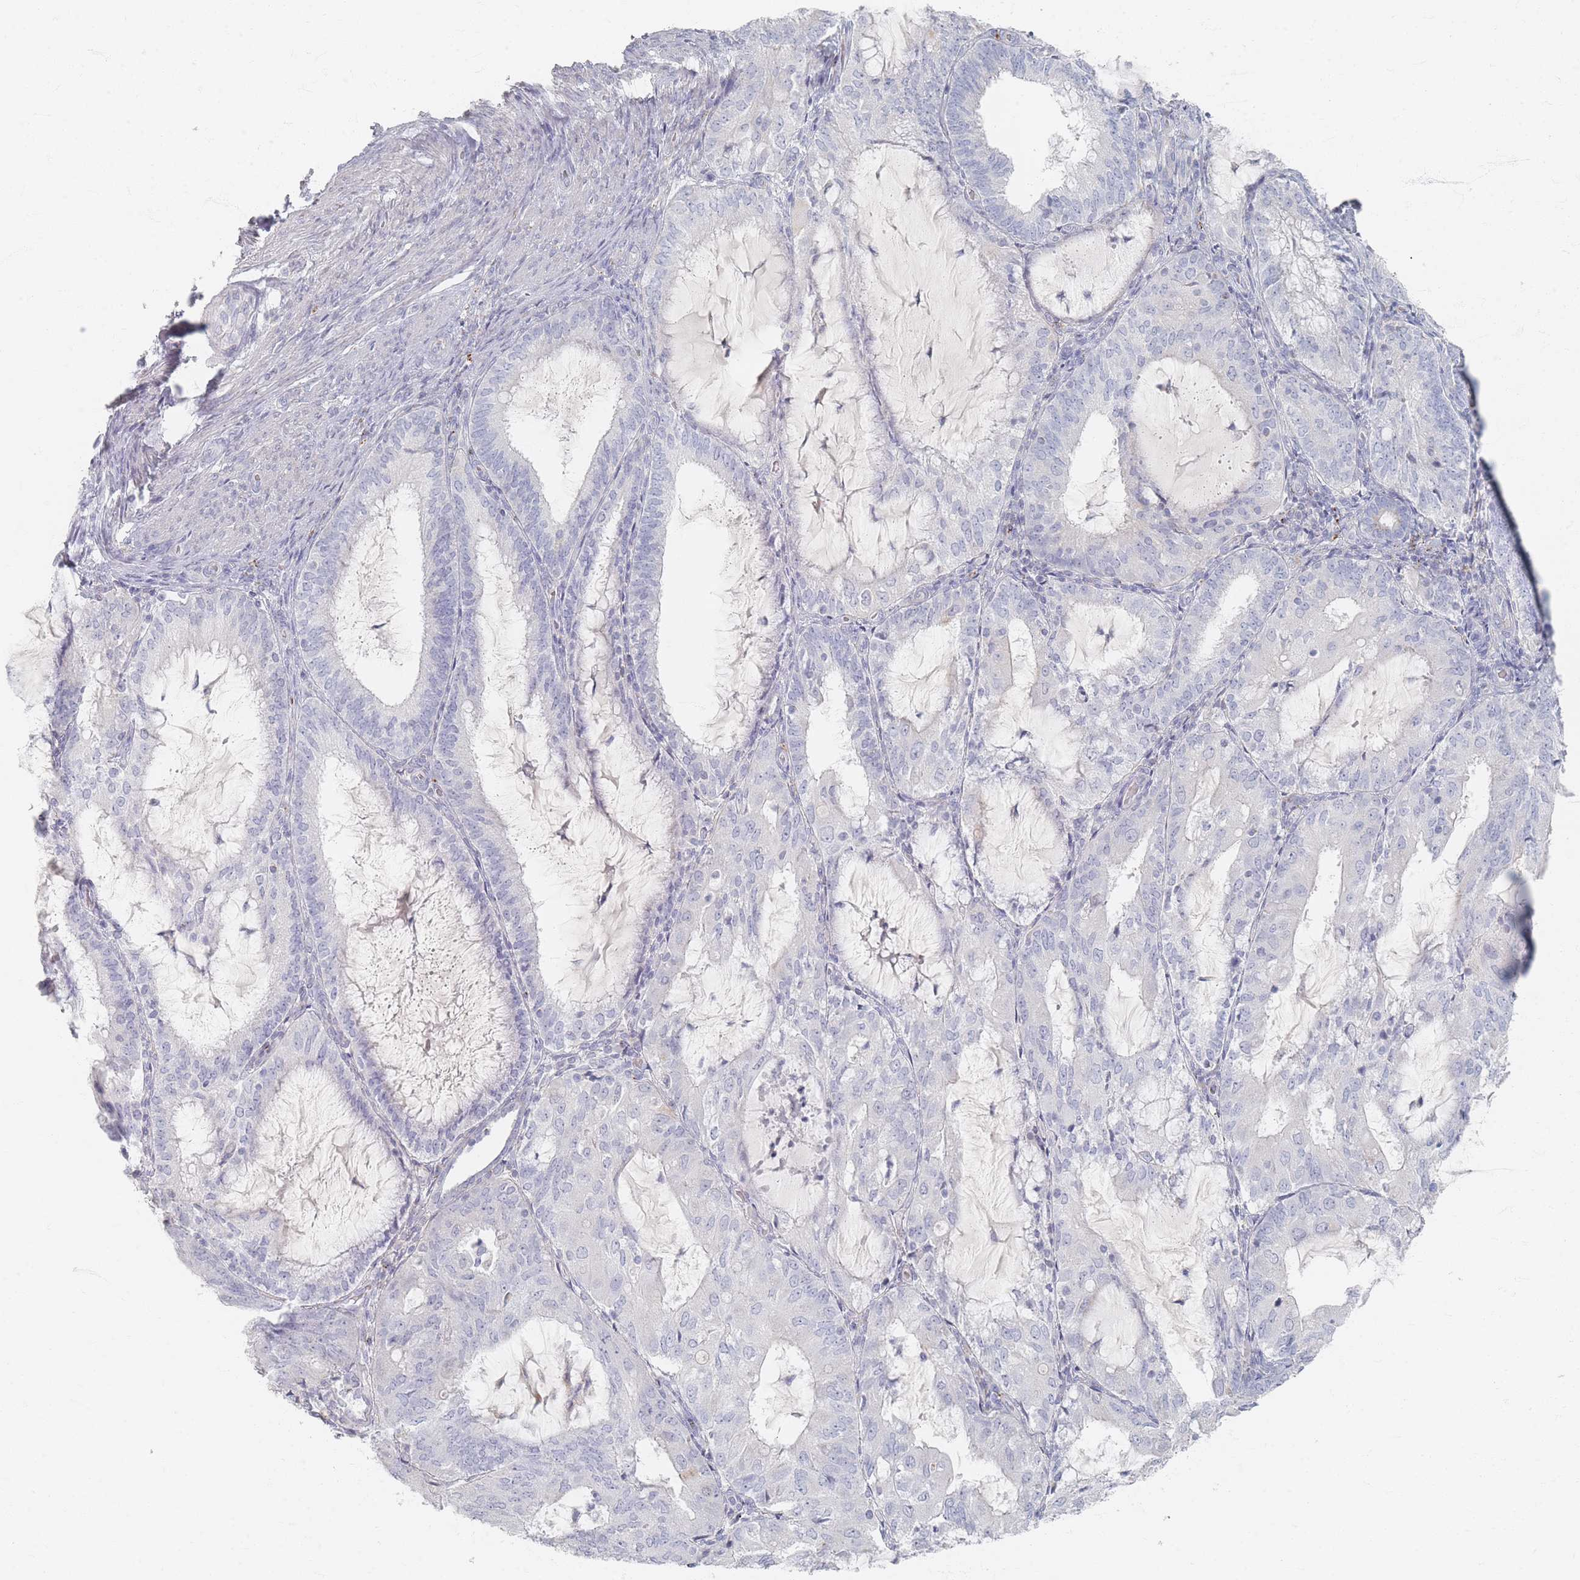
{"staining": {"intensity": "negative", "quantity": "none", "location": "none"}, "tissue": "endometrial cancer", "cell_type": "Tumor cells", "image_type": "cancer", "snomed": [{"axis": "morphology", "description": "Adenocarcinoma, NOS"}, {"axis": "topography", "description": "Endometrium"}], "caption": "Tumor cells are negative for brown protein staining in adenocarcinoma (endometrial).", "gene": "SLC2A11", "patient": {"sex": "female", "age": 81}}